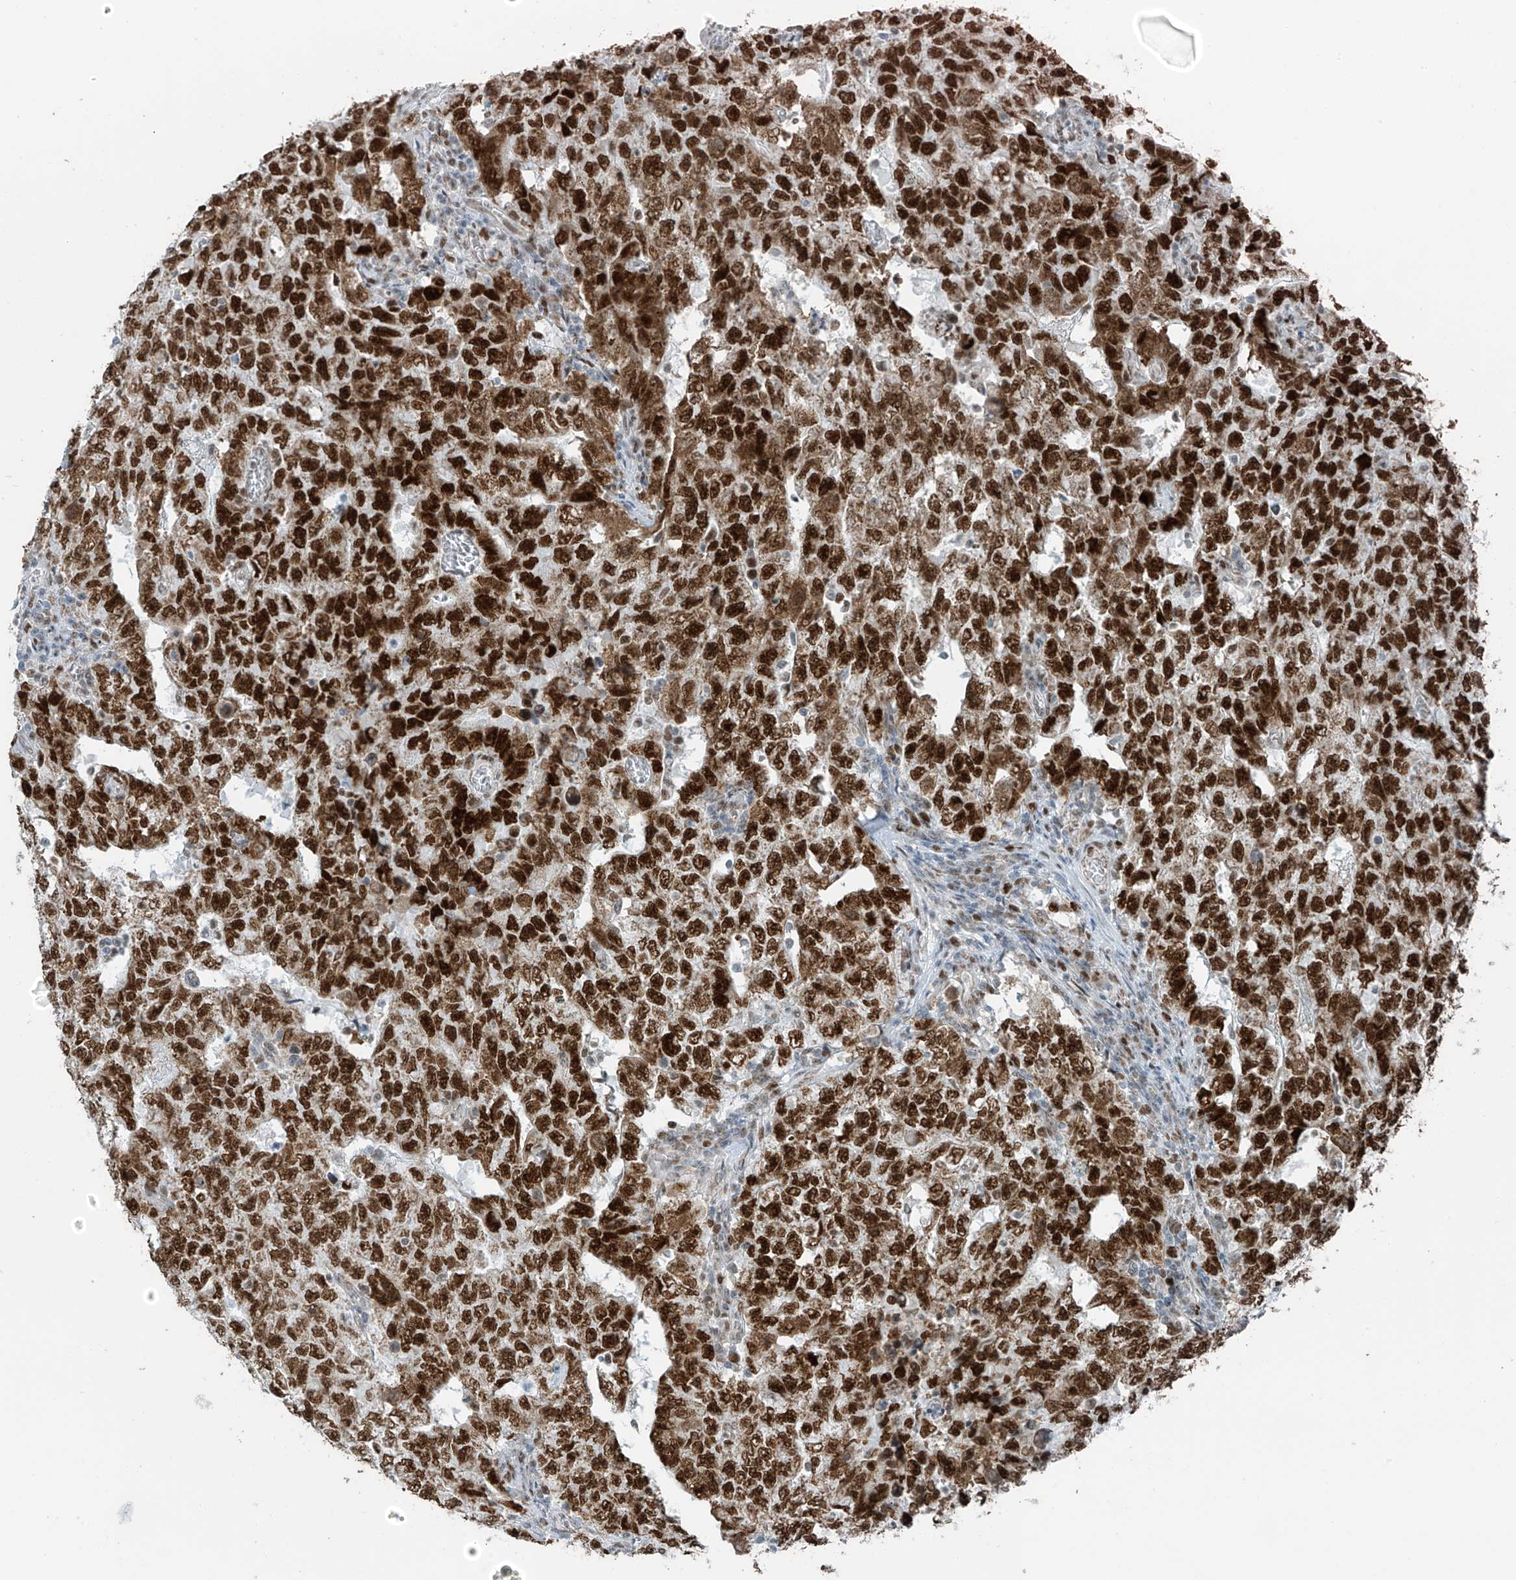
{"staining": {"intensity": "strong", "quantity": ">75%", "location": "nuclear"}, "tissue": "testis cancer", "cell_type": "Tumor cells", "image_type": "cancer", "snomed": [{"axis": "morphology", "description": "Carcinoma, Embryonal, NOS"}, {"axis": "topography", "description": "Testis"}], "caption": "This histopathology image shows immunohistochemistry (IHC) staining of human testis embryonal carcinoma, with high strong nuclear expression in about >75% of tumor cells.", "gene": "WRNIP1", "patient": {"sex": "male", "age": 26}}